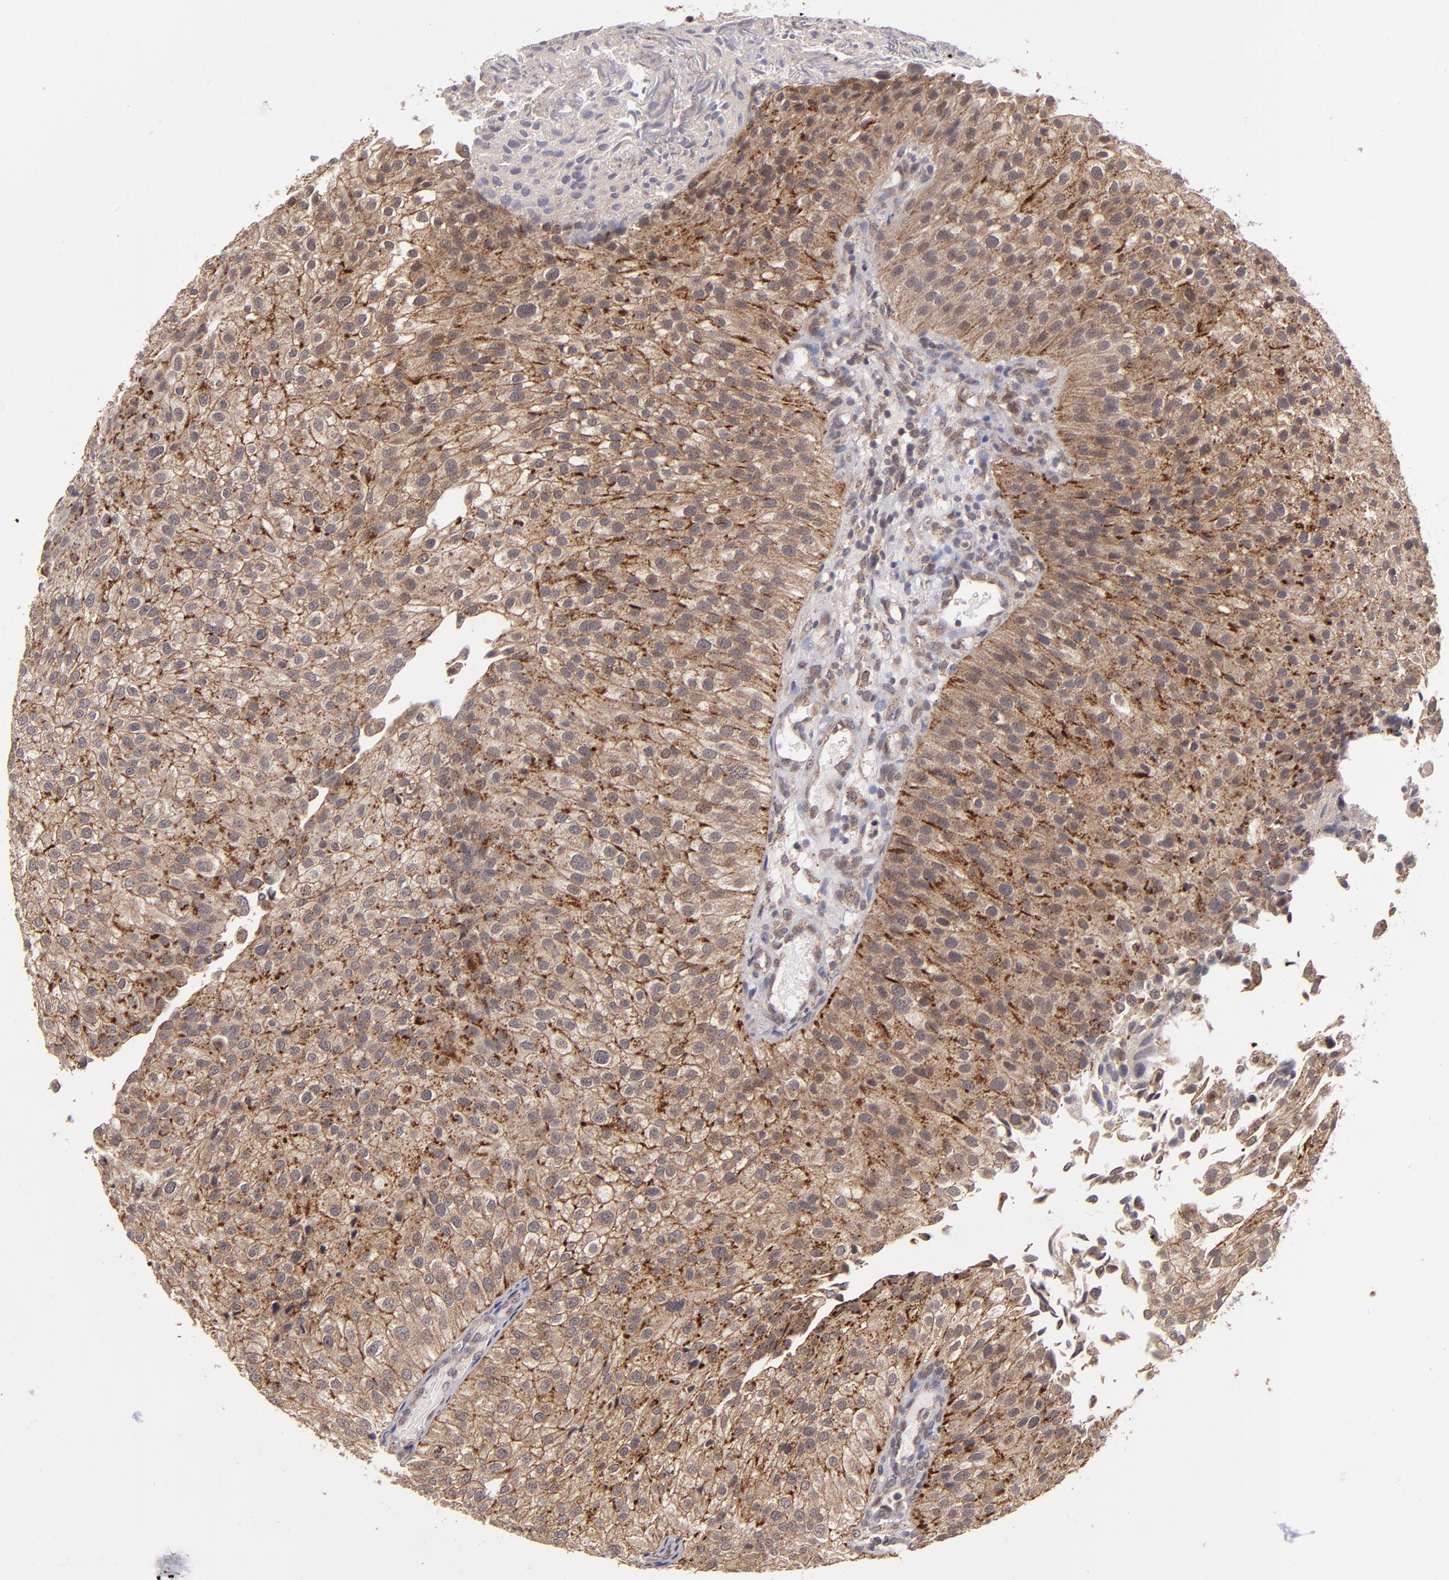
{"staining": {"intensity": "moderate", "quantity": "25%-75%", "location": "cytoplasmic/membranous"}, "tissue": "urothelial cancer", "cell_type": "Tumor cells", "image_type": "cancer", "snomed": [{"axis": "morphology", "description": "Urothelial carcinoma, Low grade"}, {"axis": "topography", "description": "Urinary bladder"}], "caption": "Immunohistochemical staining of urothelial carcinoma (low-grade) displays medium levels of moderate cytoplasmic/membranous positivity in about 25%-75% of tumor cells. (DAB (3,3'-diaminobenzidine) IHC with brightfield microscopy, high magnification).", "gene": "ZFYVE1", "patient": {"sex": "female", "age": 89}}